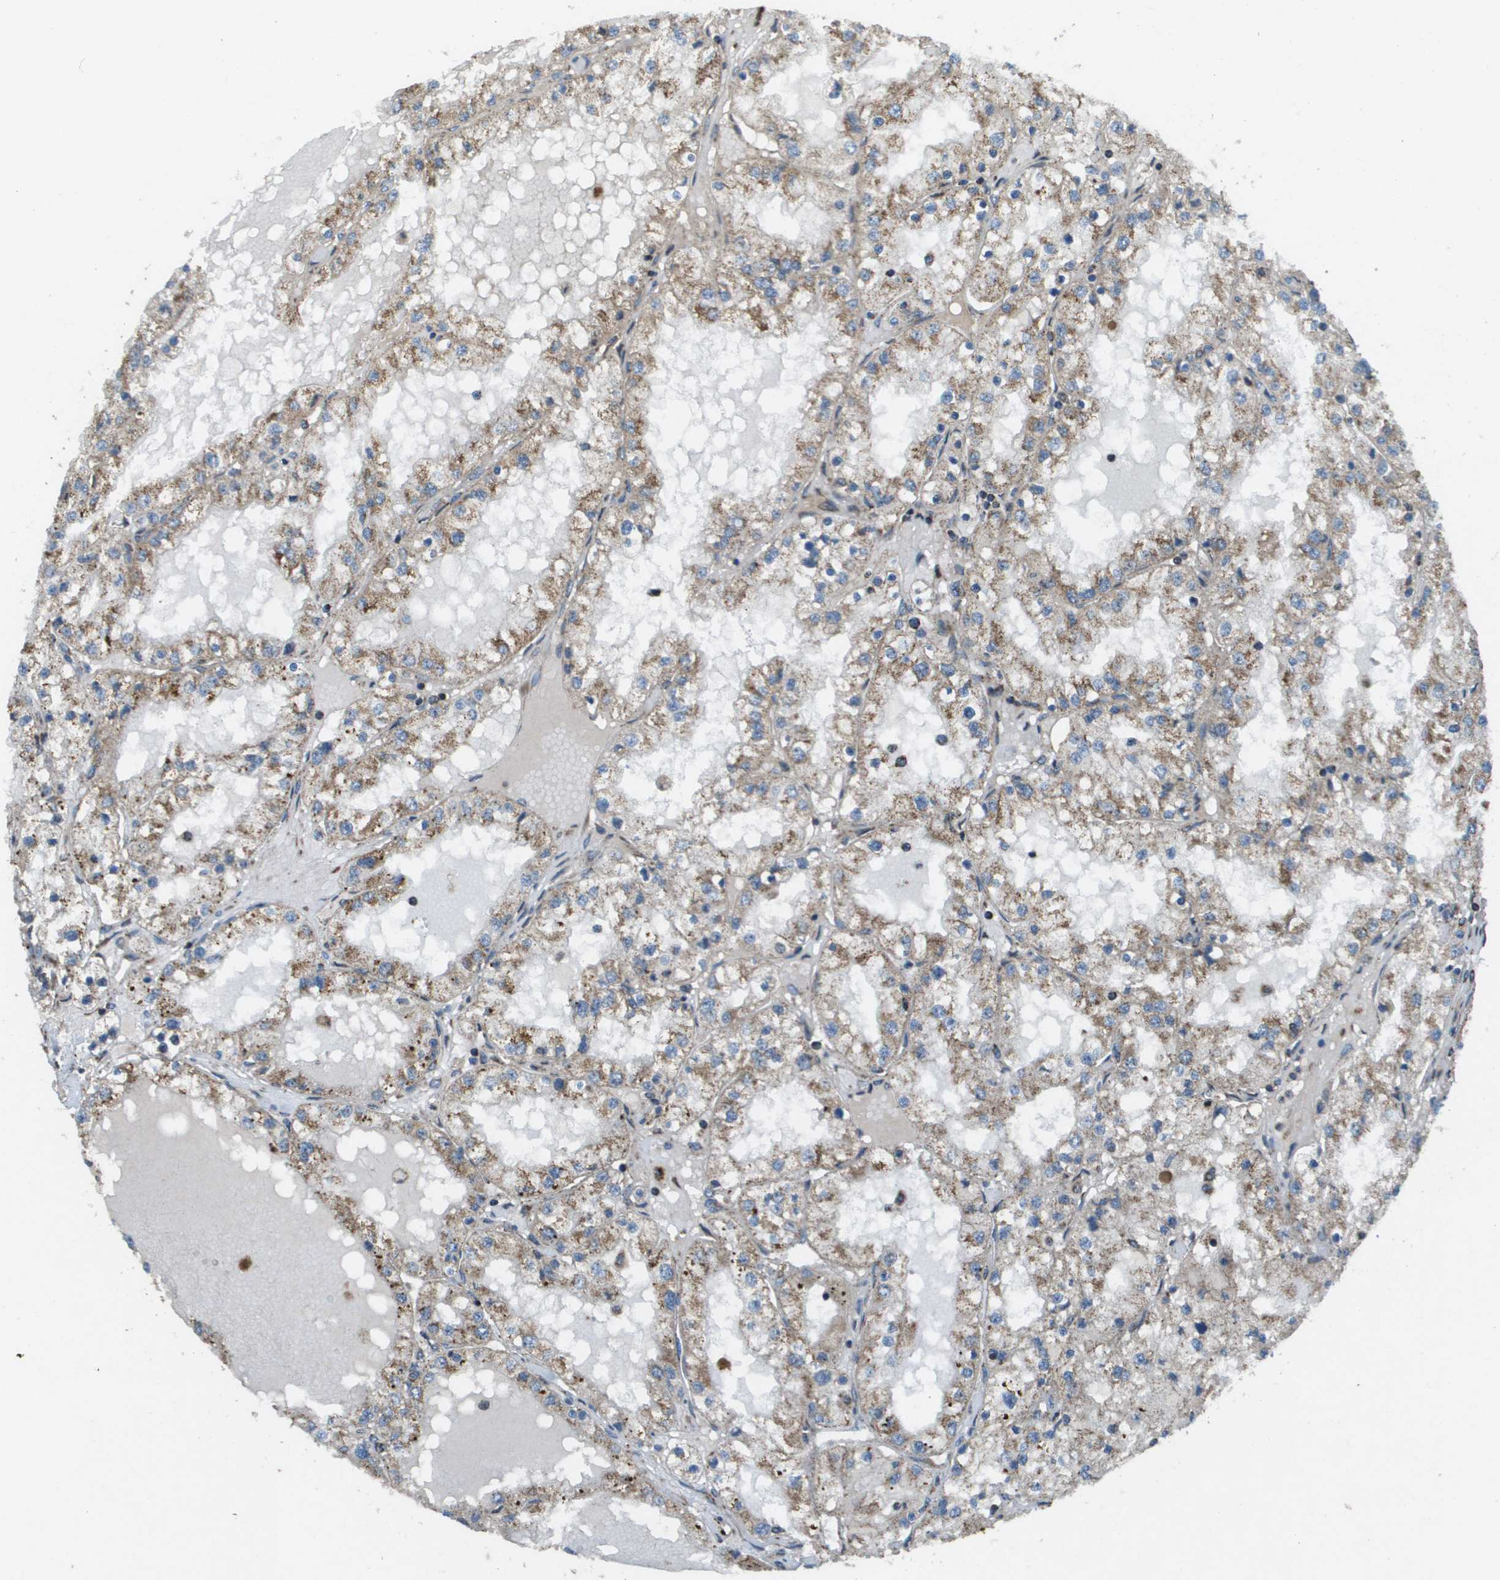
{"staining": {"intensity": "moderate", "quantity": ">75%", "location": "cytoplasmic/membranous"}, "tissue": "renal cancer", "cell_type": "Tumor cells", "image_type": "cancer", "snomed": [{"axis": "morphology", "description": "Adenocarcinoma, NOS"}, {"axis": "topography", "description": "Kidney"}], "caption": "DAB (3,3'-diaminobenzidine) immunohistochemical staining of human adenocarcinoma (renal) demonstrates moderate cytoplasmic/membranous protein positivity in approximately >75% of tumor cells.", "gene": "NRK", "patient": {"sex": "male", "age": 68}}